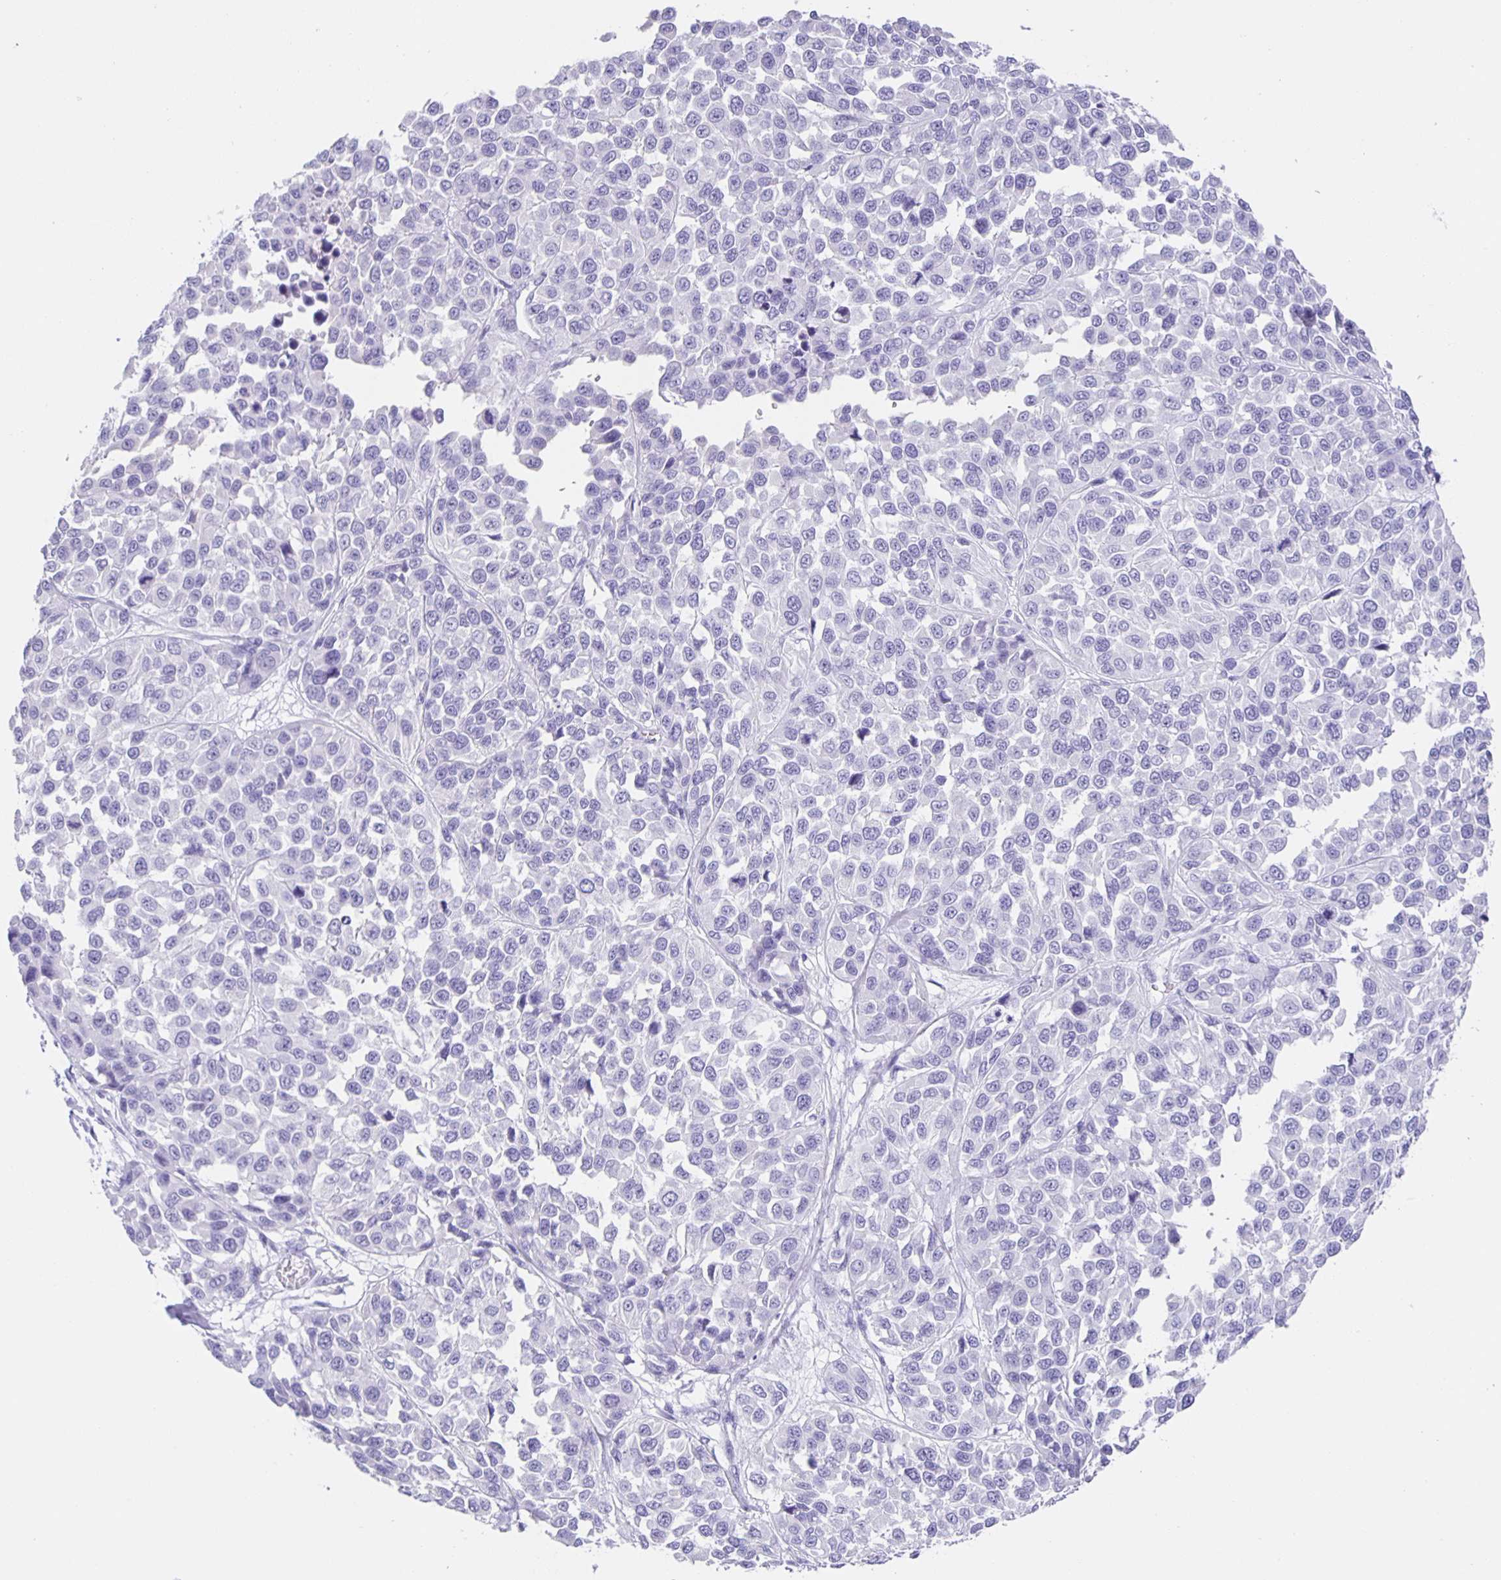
{"staining": {"intensity": "negative", "quantity": "none", "location": "none"}, "tissue": "melanoma", "cell_type": "Tumor cells", "image_type": "cancer", "snomed": [{"axis": "morphology", "description": "Malignant melanoma, NOS"}, {"axis": "topography", "description": "Skin"}], "caption": "High power microscopy image of an IHC photomicrograph of melanoma, revealing no significant expression in tumor cells.", "gene": "GUCA2A", "patient": {"sex": "male", "age": 62}}